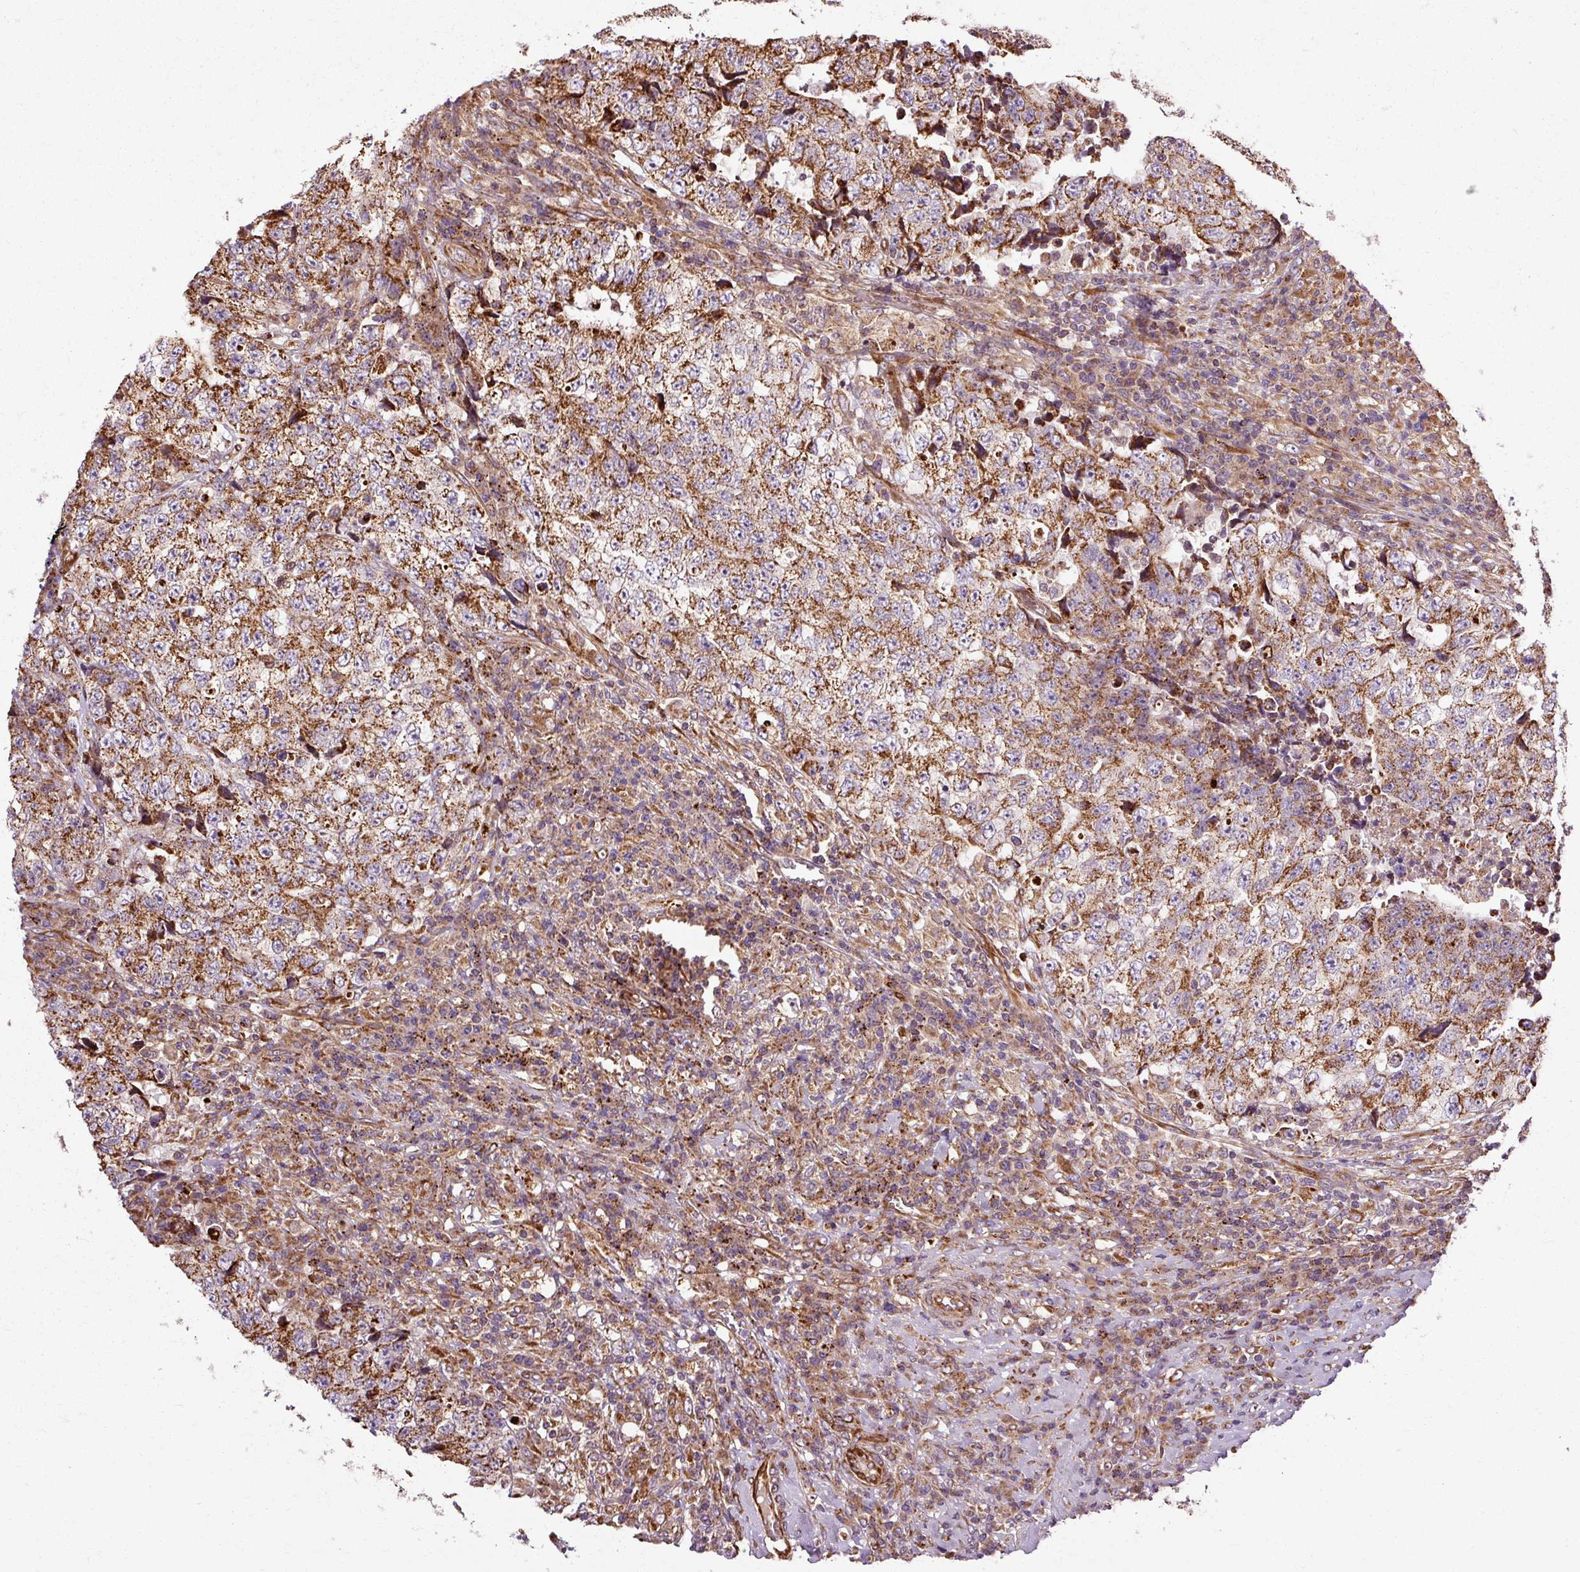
{"staining": {"intensity": "strong", "quantity": ">75%", "location": "cytoplasmic/membranous"}, "tissue": "testis cancer", "cell_type": "Tumor cells", "image_type": "cancer", "snomed": [{"axis": "morphology", "description": "Necrosis, NOS"}, {"axis": "morphology", "description": "Carcinoma, Embryonal, NOS"}, {"axis": "topography", "description": "Testis"}], "caption": "Immunohistochemistry of human testis cancer exhibits high levels of strong cytoplasmic/membranous positivity in approximately >75% of tumor cells. (brown staining indicates protein expression, while blue staining denotes nuclei).", "gene": "ISCU", "patient": {"sex": "male", "age": 19}}